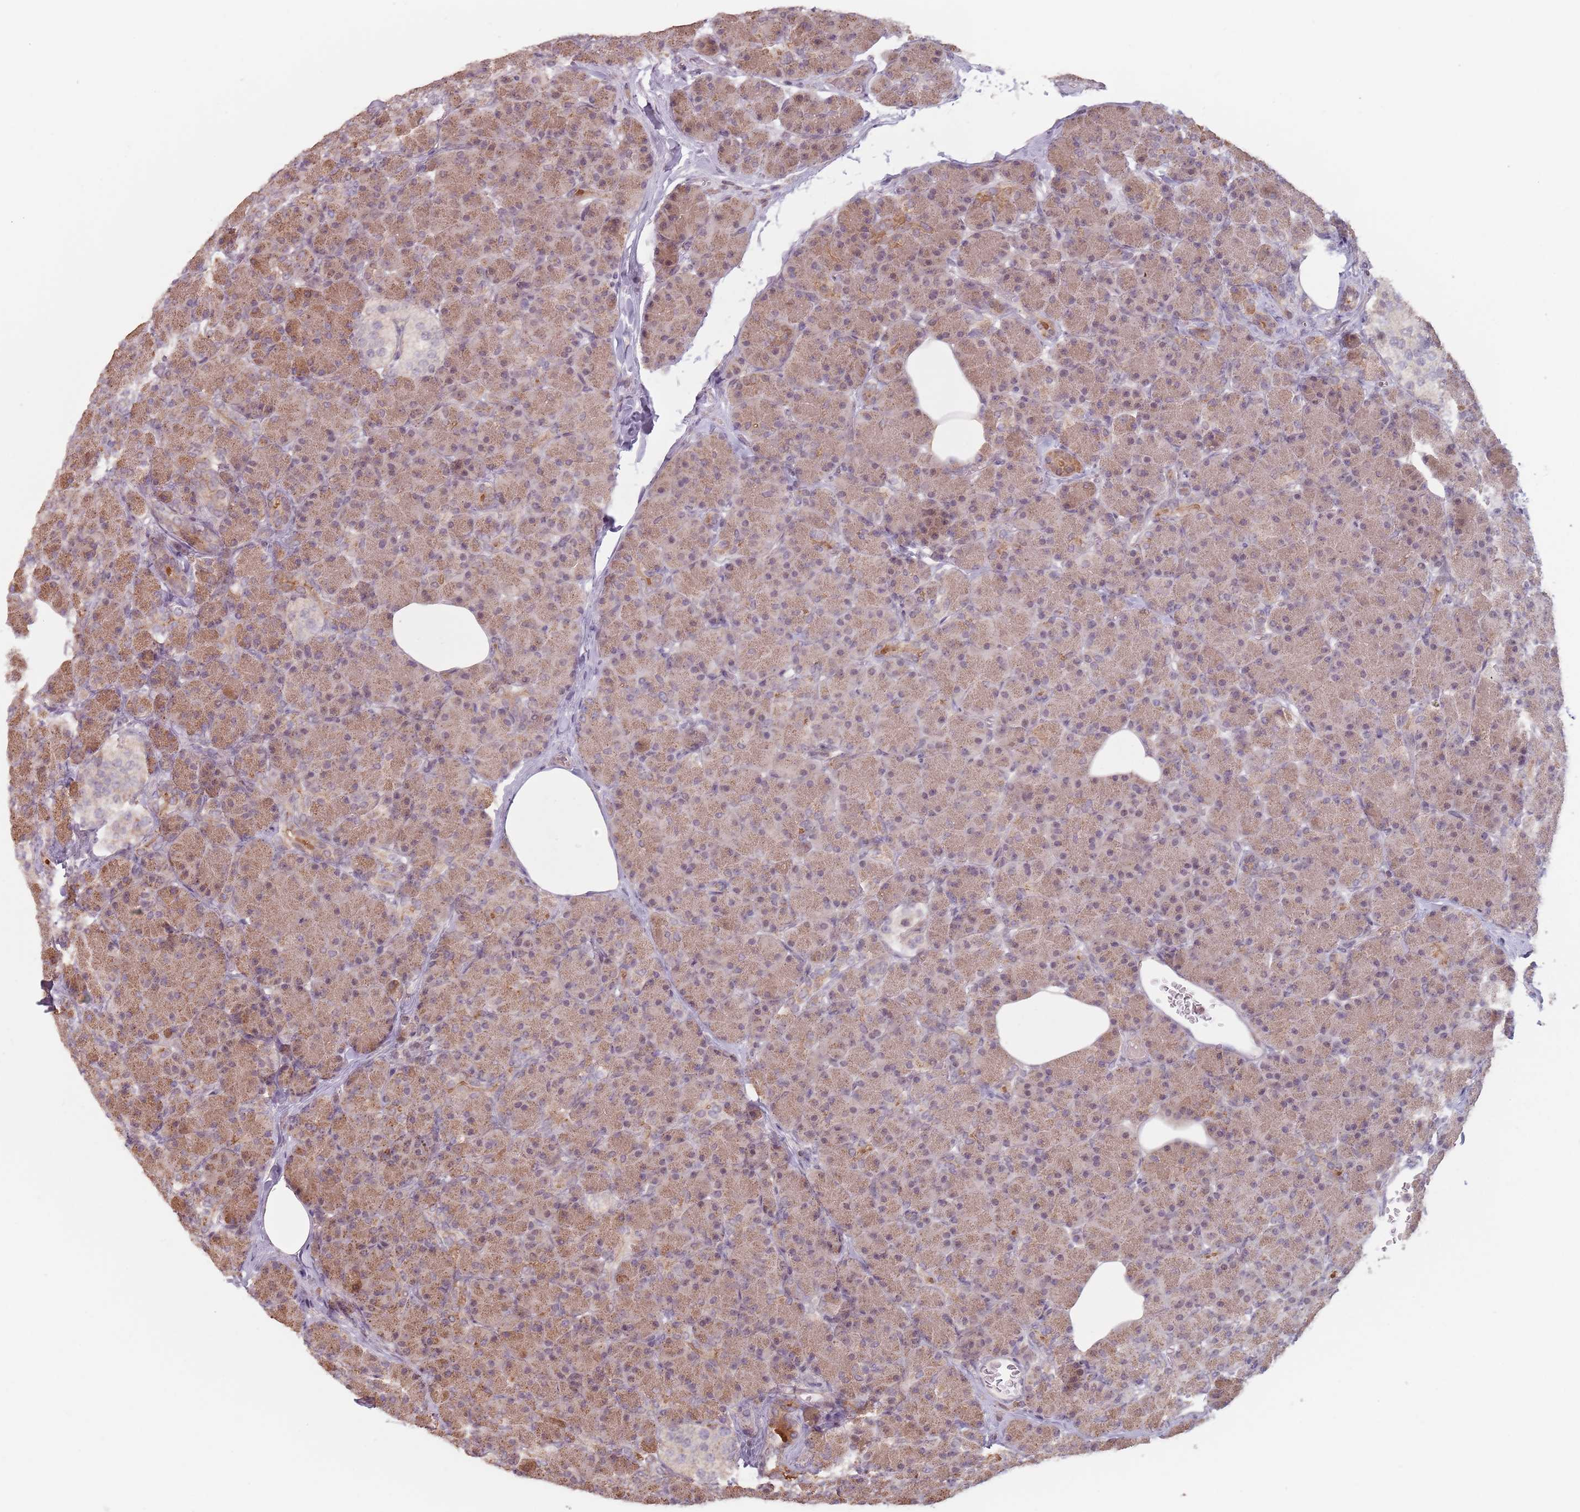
{"staining": {"intensity": "moderate", "quantity": ">75%", "location": "cytoplasmic/membranous,nuclear"}, "tissue": "pancreas", "cell_type": "Exocrine glandular cells", "image_type": "normal", "snomed": [{"axis": "morphology", "description": "Normal tissue, NOS"}, {"axis": "topography", "description": "Pancreas"}], "caption": "A brown stain shows moderate cytoplasmic/membranous,nuclear staining of a protein in exocrine glandular cells of unremarkable human pancreas. Using DAB (3,3'-diaminobenzidine) (brown) and hematoxylin (blue) stains, captured at high magnification using brightfield microscopy.", "gene": "VPS52", "patient": {"sex": "female", "age": 43}}